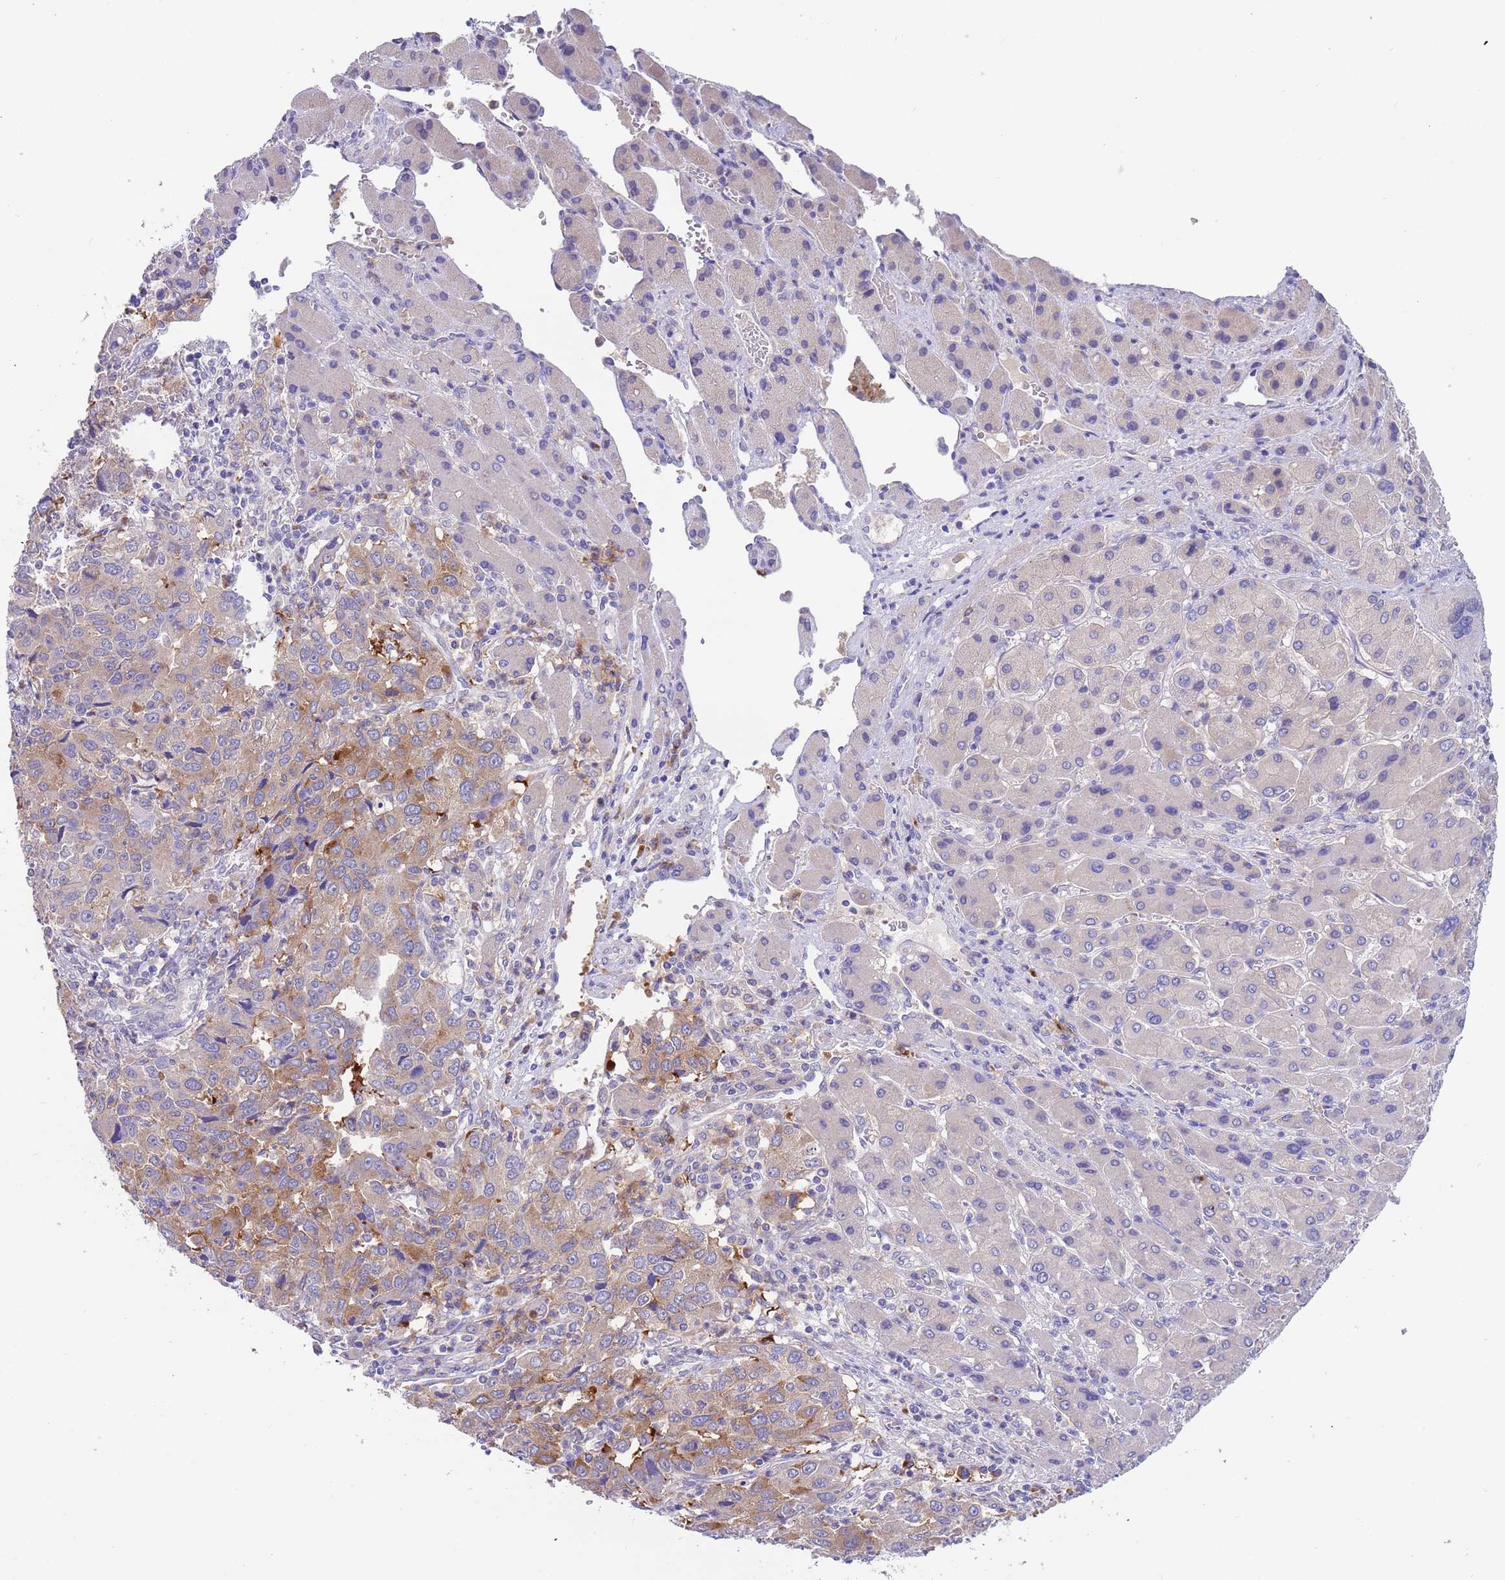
{"staining": {"intensity": "moderate", "quantity": "<25%", "location": "cytoplasmic/membranous"}, "tissue": "liver cancer", "cell_type": "Tumor cells", "image_type": "cancer", "snomed": [{"axis": "morphology", "description": "Carcinoma, Hepatocellular, NOS"}, {"axis": "topography", "description": "Liver"}], "caption": "A low amount of moderate cytoplasmic/membranous staining is present in approximately <25% of tumor cells in liver hepatocellular carcinoma tissue.", "gene": "TYW1", "patient": {"sex": "male", "age": 63}}